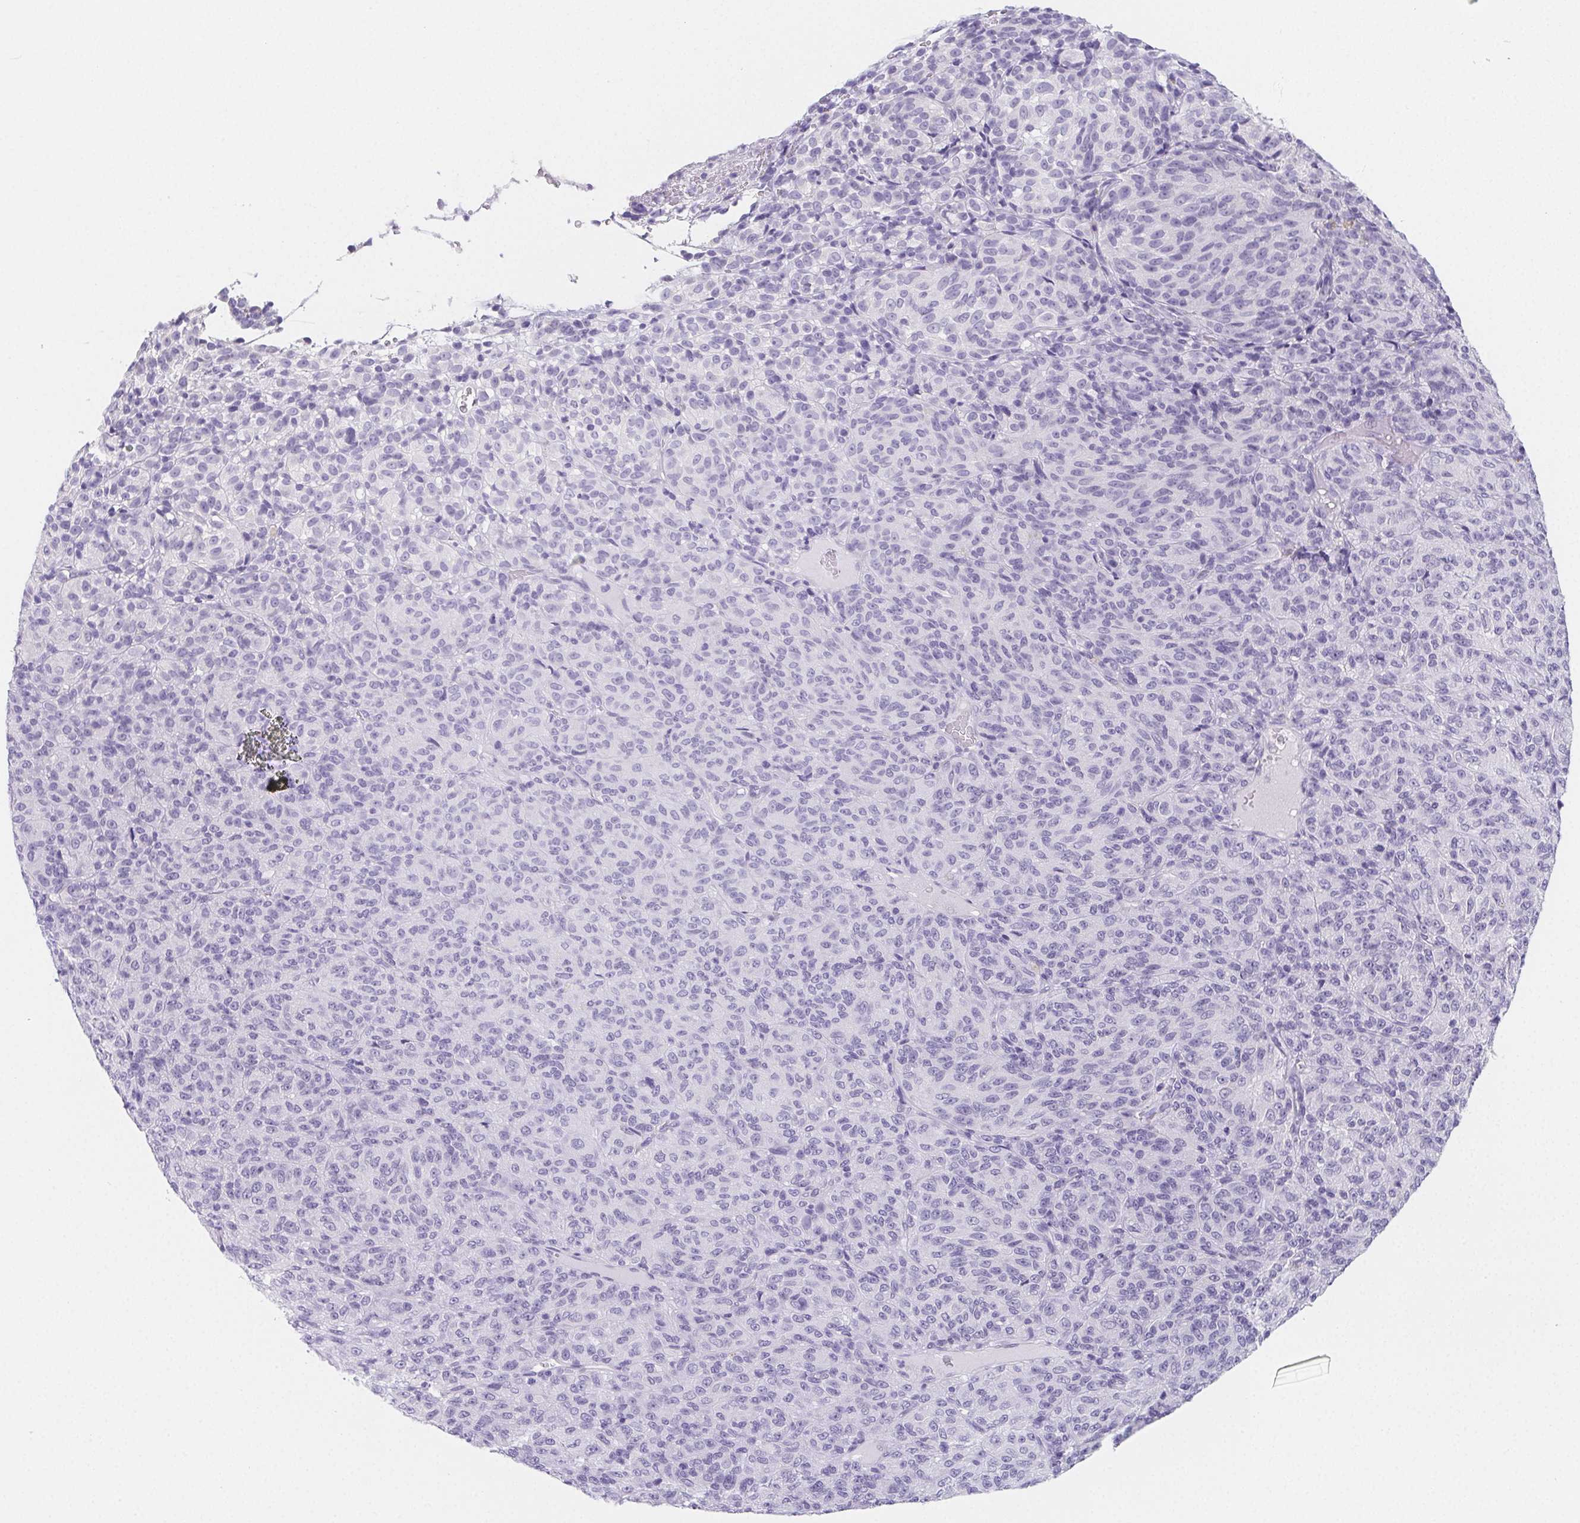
{"staining": {"intensity": "negative", "quantity": "none", "location": "none"}, "tissue": "melanoma", "cell_type": "Tumor cells", "image_type": "cancer", "snomed": [{"axis": "morphology", "description": "Malignant melanoma, Metastatic site"}, {"axis": "topography", "description": "Brain"}], "caption": "DAB (3,3'-diaminobenzidine) immunohistochemical staining of human malignant melanoma (metastatic site) reveals no significant staining in tumor cells.", "gene": "ZBBX", "patient": {"sex": "female", "age": 56}}